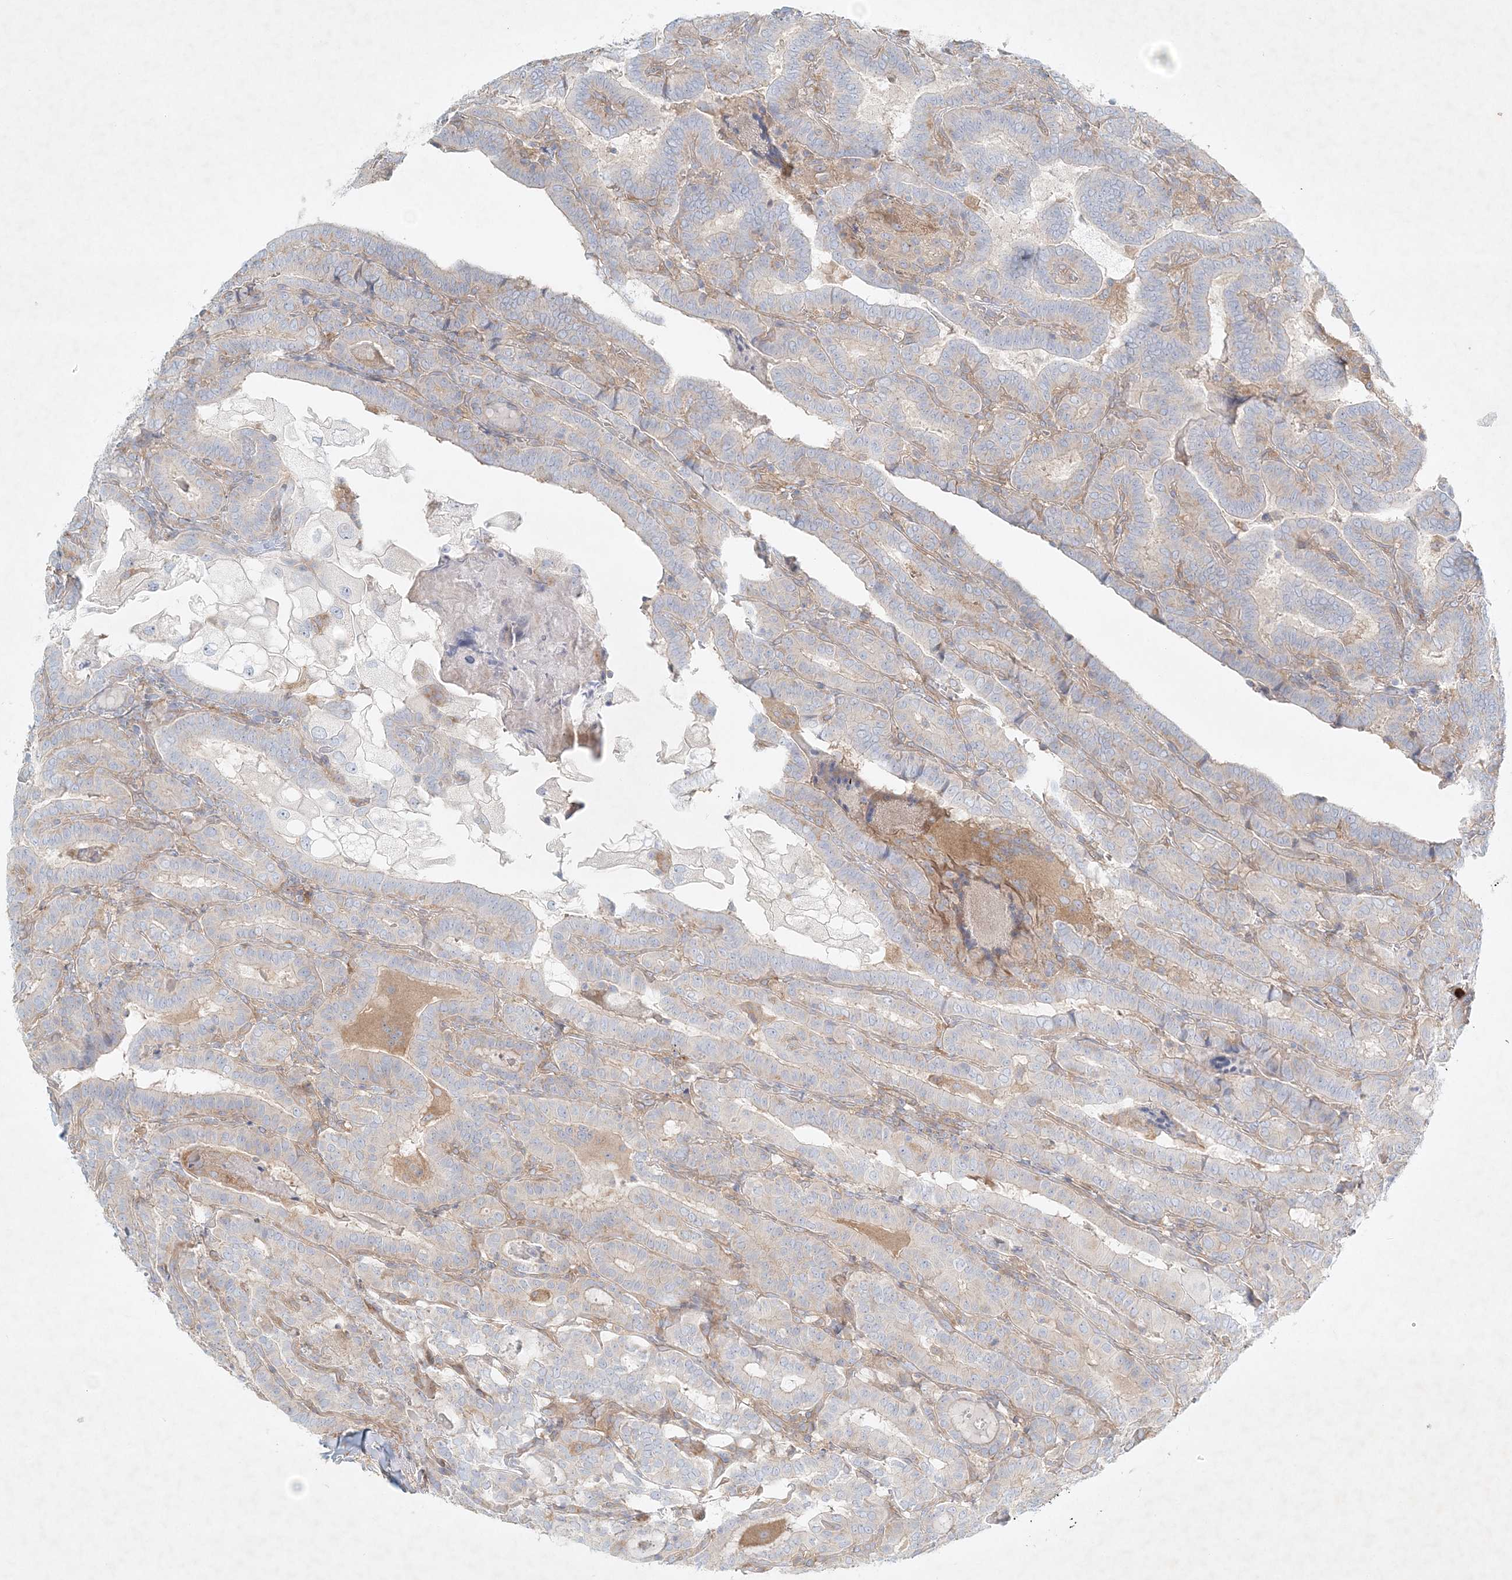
{"staining": {"intensity": "negative", "quantity": "none", "location": "none"}, "tissue": "thyroid cancer", "cell_type": "Tumor cells", "image_type": "cancer", "snomed": [{"axis": "morphology", "description": "Papillary adenocarcinoma, NOS"}, {"axis": "topography", "description": "Thyroid gland"}], "caption": "Tumor cells show no significant positivity in thyroid cancer (papillary adenocarcinoma).", "gene": "STK11IP", "patient": {"sex": "female", "age": 72}}